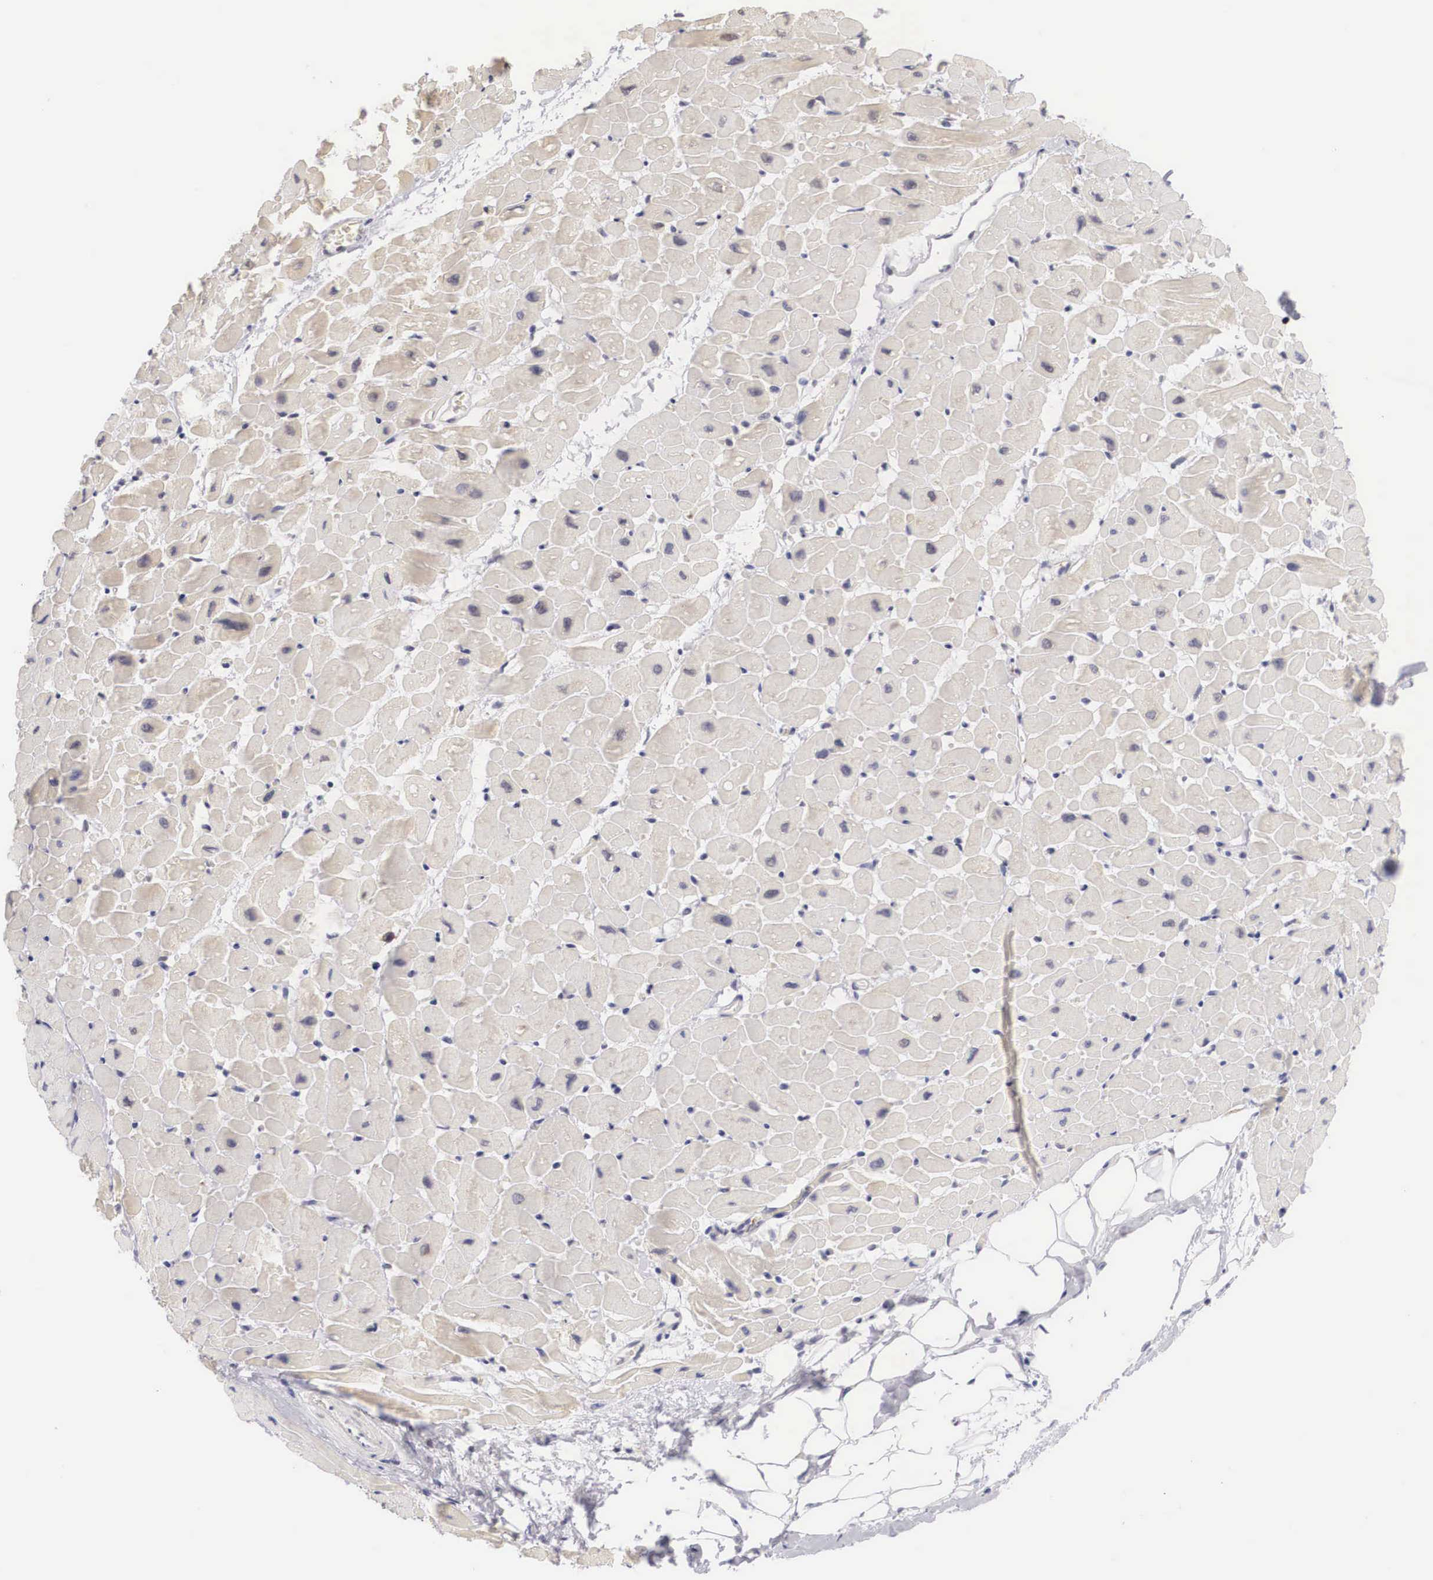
{"staining": {"intensity": "negative", "quantity": "none", "location": "none"}, "tissue": "heart muscle", "cell_type": "Cardiomyocytes", "image_type": "normal", "snomed": [{"axis": "morphology", "description": "Normal tissue, NOS"}, {"axis": "topography", "description": "Heart"}], "caption": "Unremarkable heart muscle was stained to show a protein in brown. There is no significant positivity in cardiomyocytes. (Immunohistochemistry (ihc), brightfield microscopy, high magnification).", "gene": "FAM47A", "patient": {"sex": "male", "age": 45}}